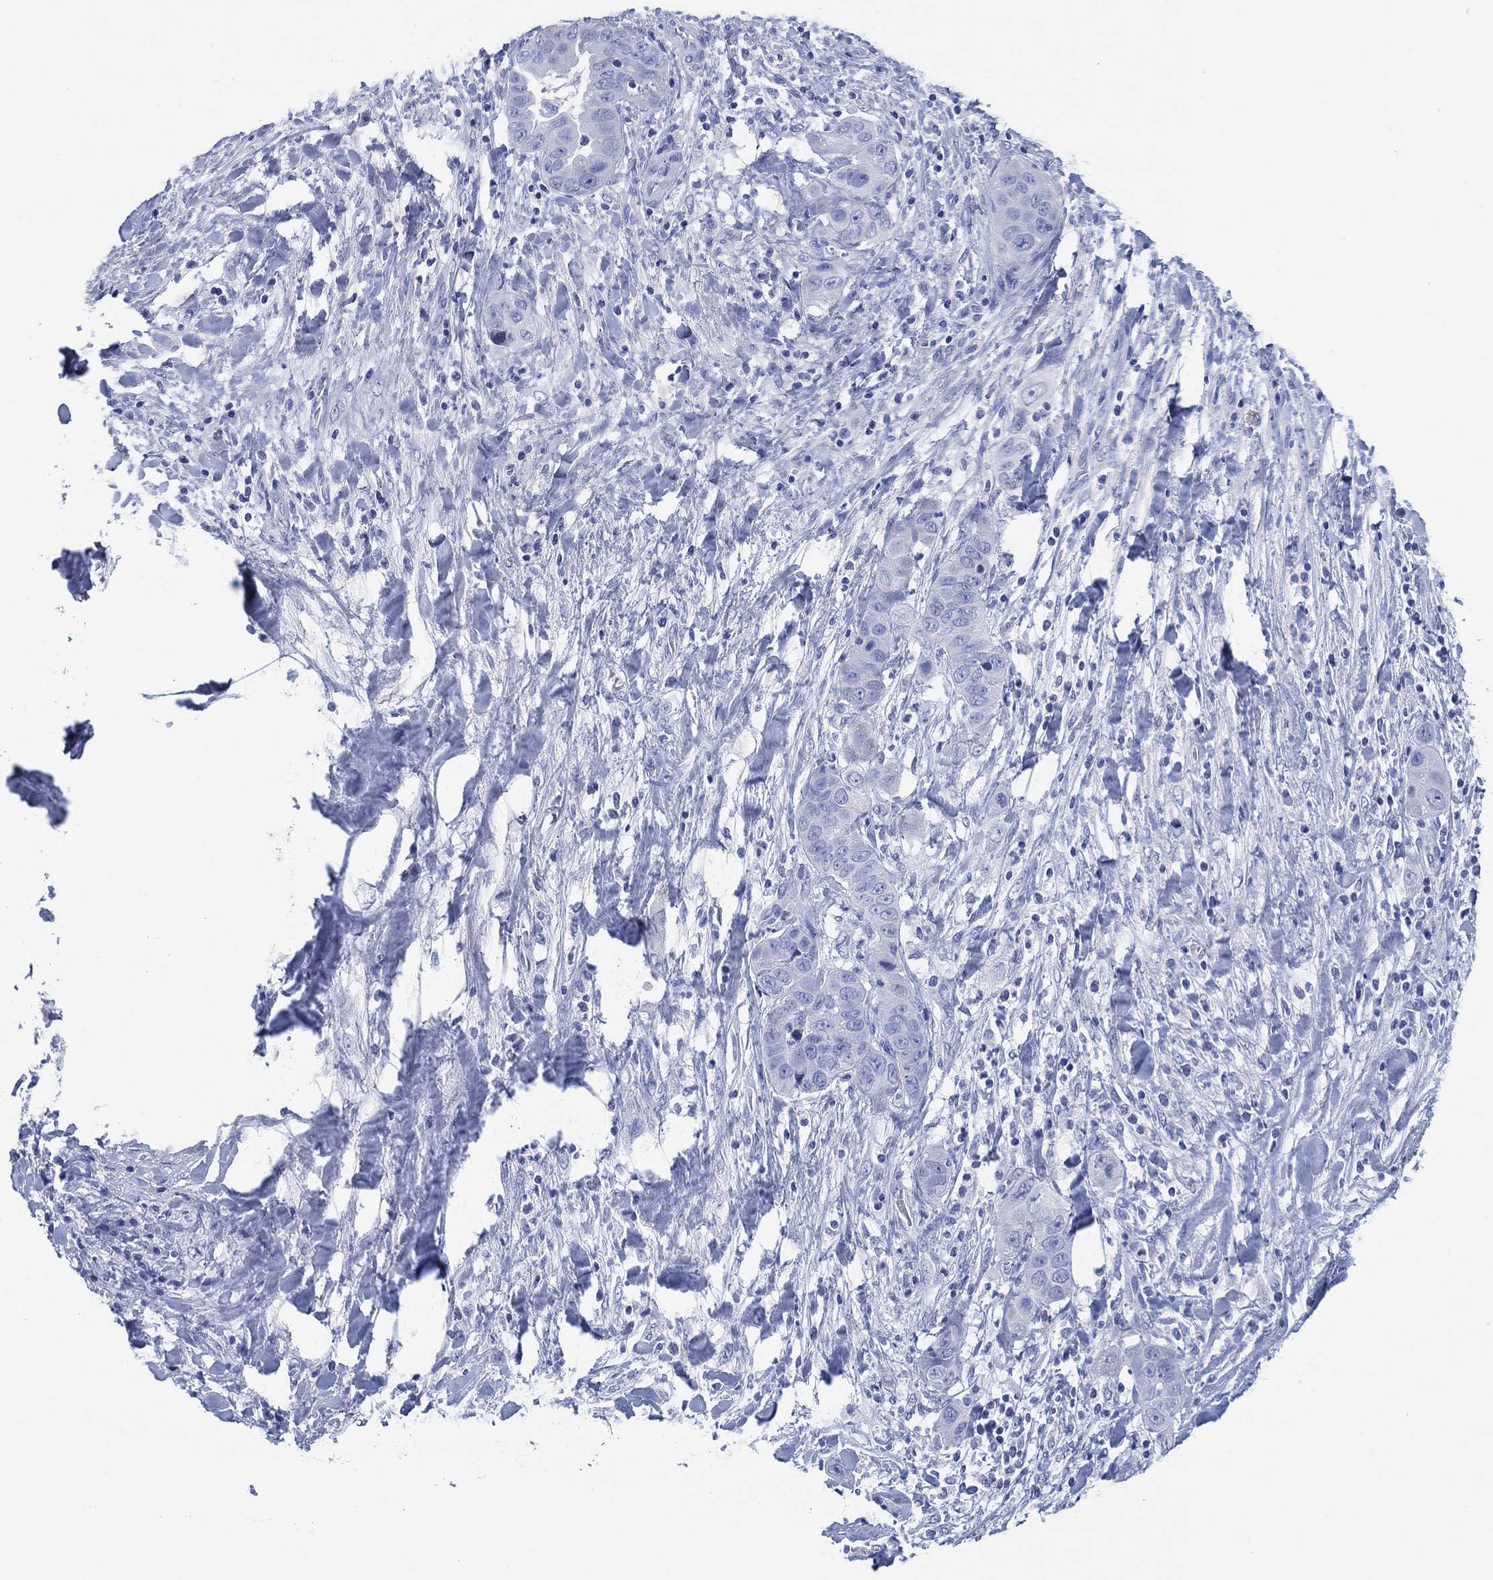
{"staining": {"intensity": "negative", "quantity": "none", "location": "none"}, "tissue": "liver cancer", "cell_type": "Tumor cells", "image_type": "cancer", "snomed": [{"axis": "morphology", "description": "Cholangiocarcinoma"}, {"axis": "topography", "description": "Liver"}], "caption": "Immunohistochemistry histopathology image of human liver cancer stained for a protein (brown), which demonstrates no positivity in tumor cells. (IHC, brightfield microscopy, high magnification).", "gene": "SLC9C2", "patient": {"sex": "female", "age": 52}}